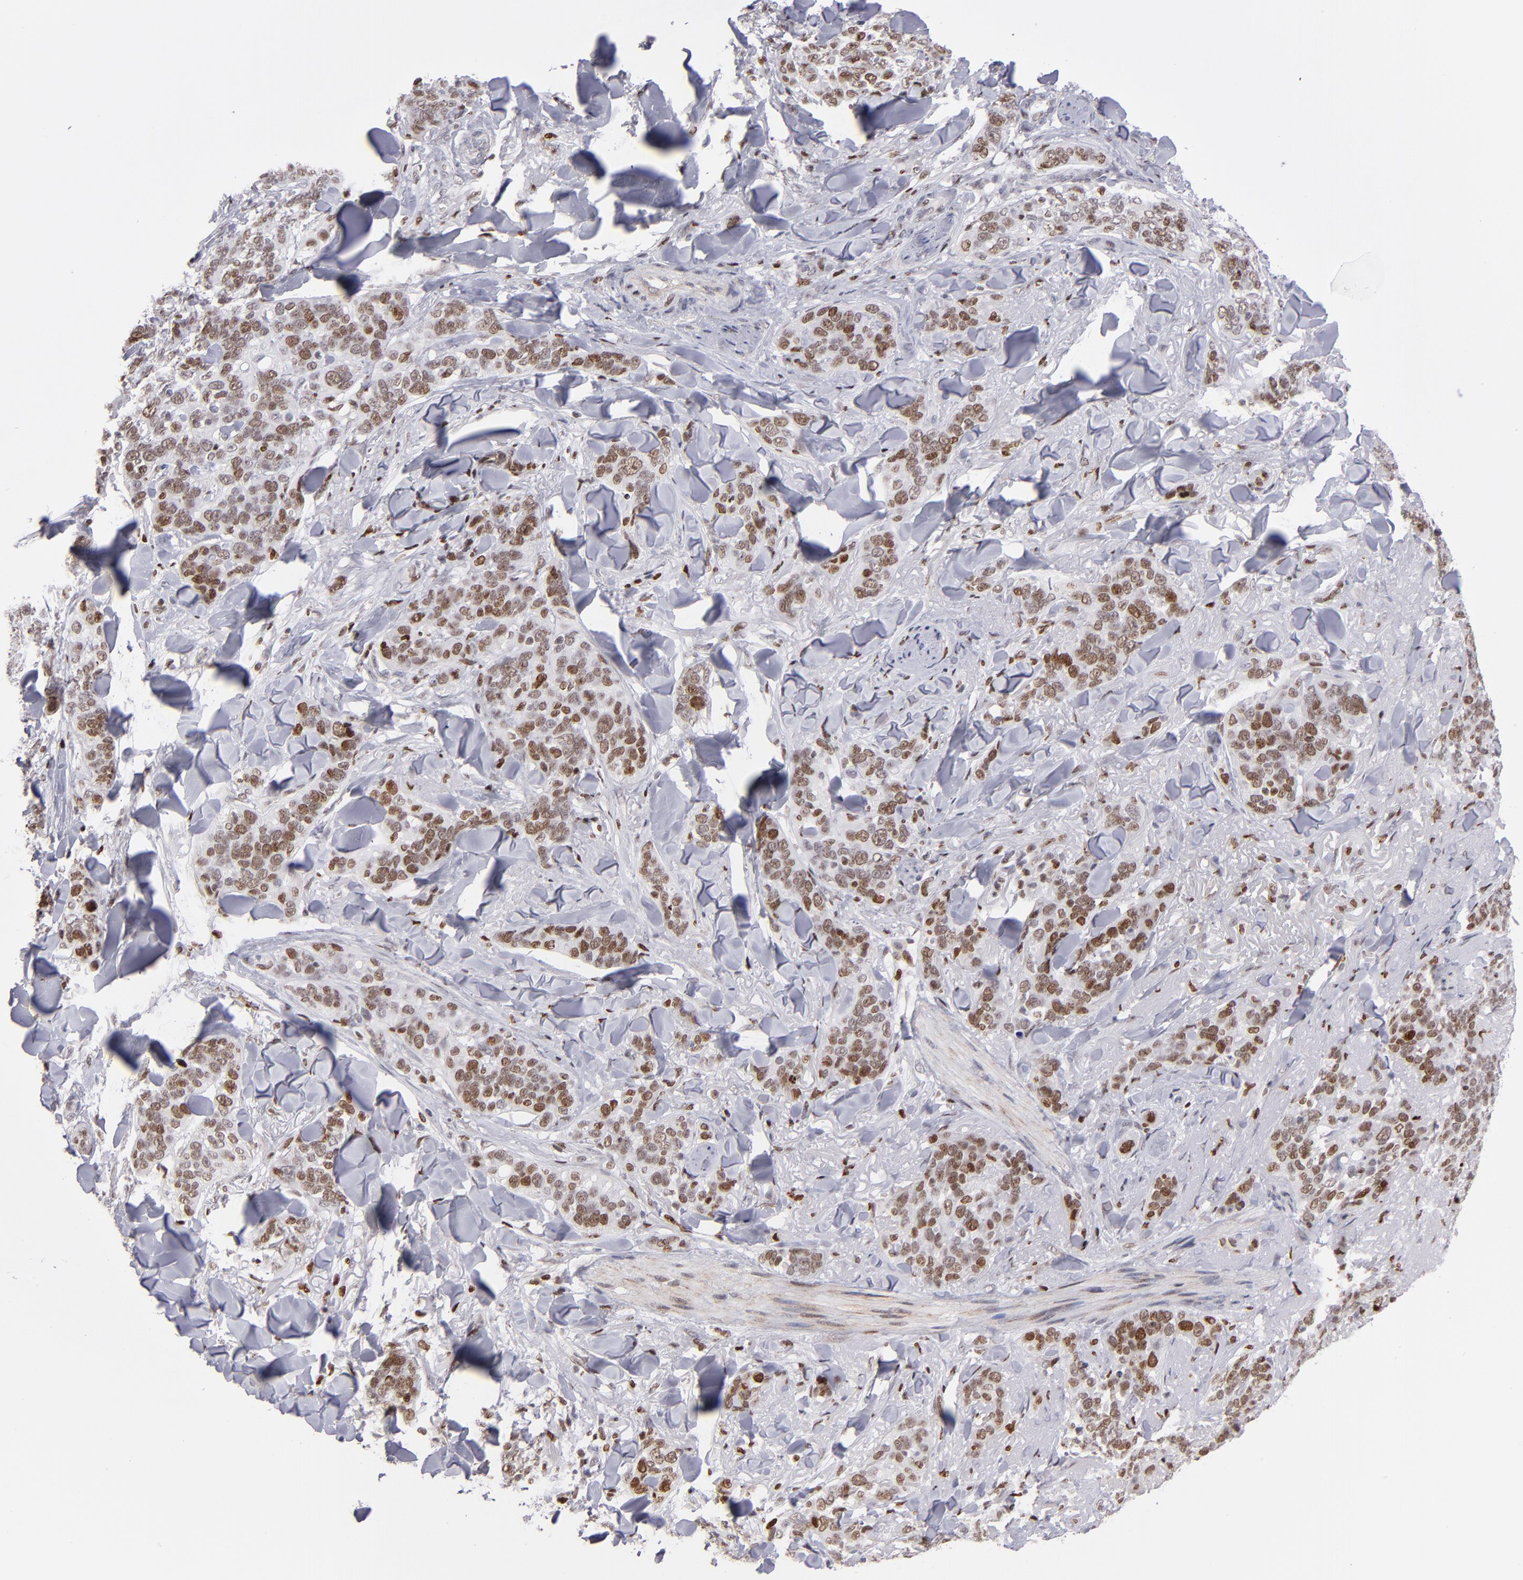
{"staining": {"intensity": "moderate", "quantity": ">75%", "location": "nuclear"}, "tissue": "skin cancer", "cell_type": "Tumor cells", "image_type": "cancer", "snomed": [{"axis": "morphology", "description": "Normal tissue, NOS"}, {"axis": "morphology", "description": "Squamous cell carcinoma, NOS"}, {"axis": "topography", "description": "Skin"}], "caption": "A photomicrograph showing moderate nuclear expression in about >75% of tumor cells in skin cancer (squamous cell carcinoma), as visualized by brown immunohistochemical staining.", "gene": "POLA1", "patient": {"sex": "female", "age": 83}}